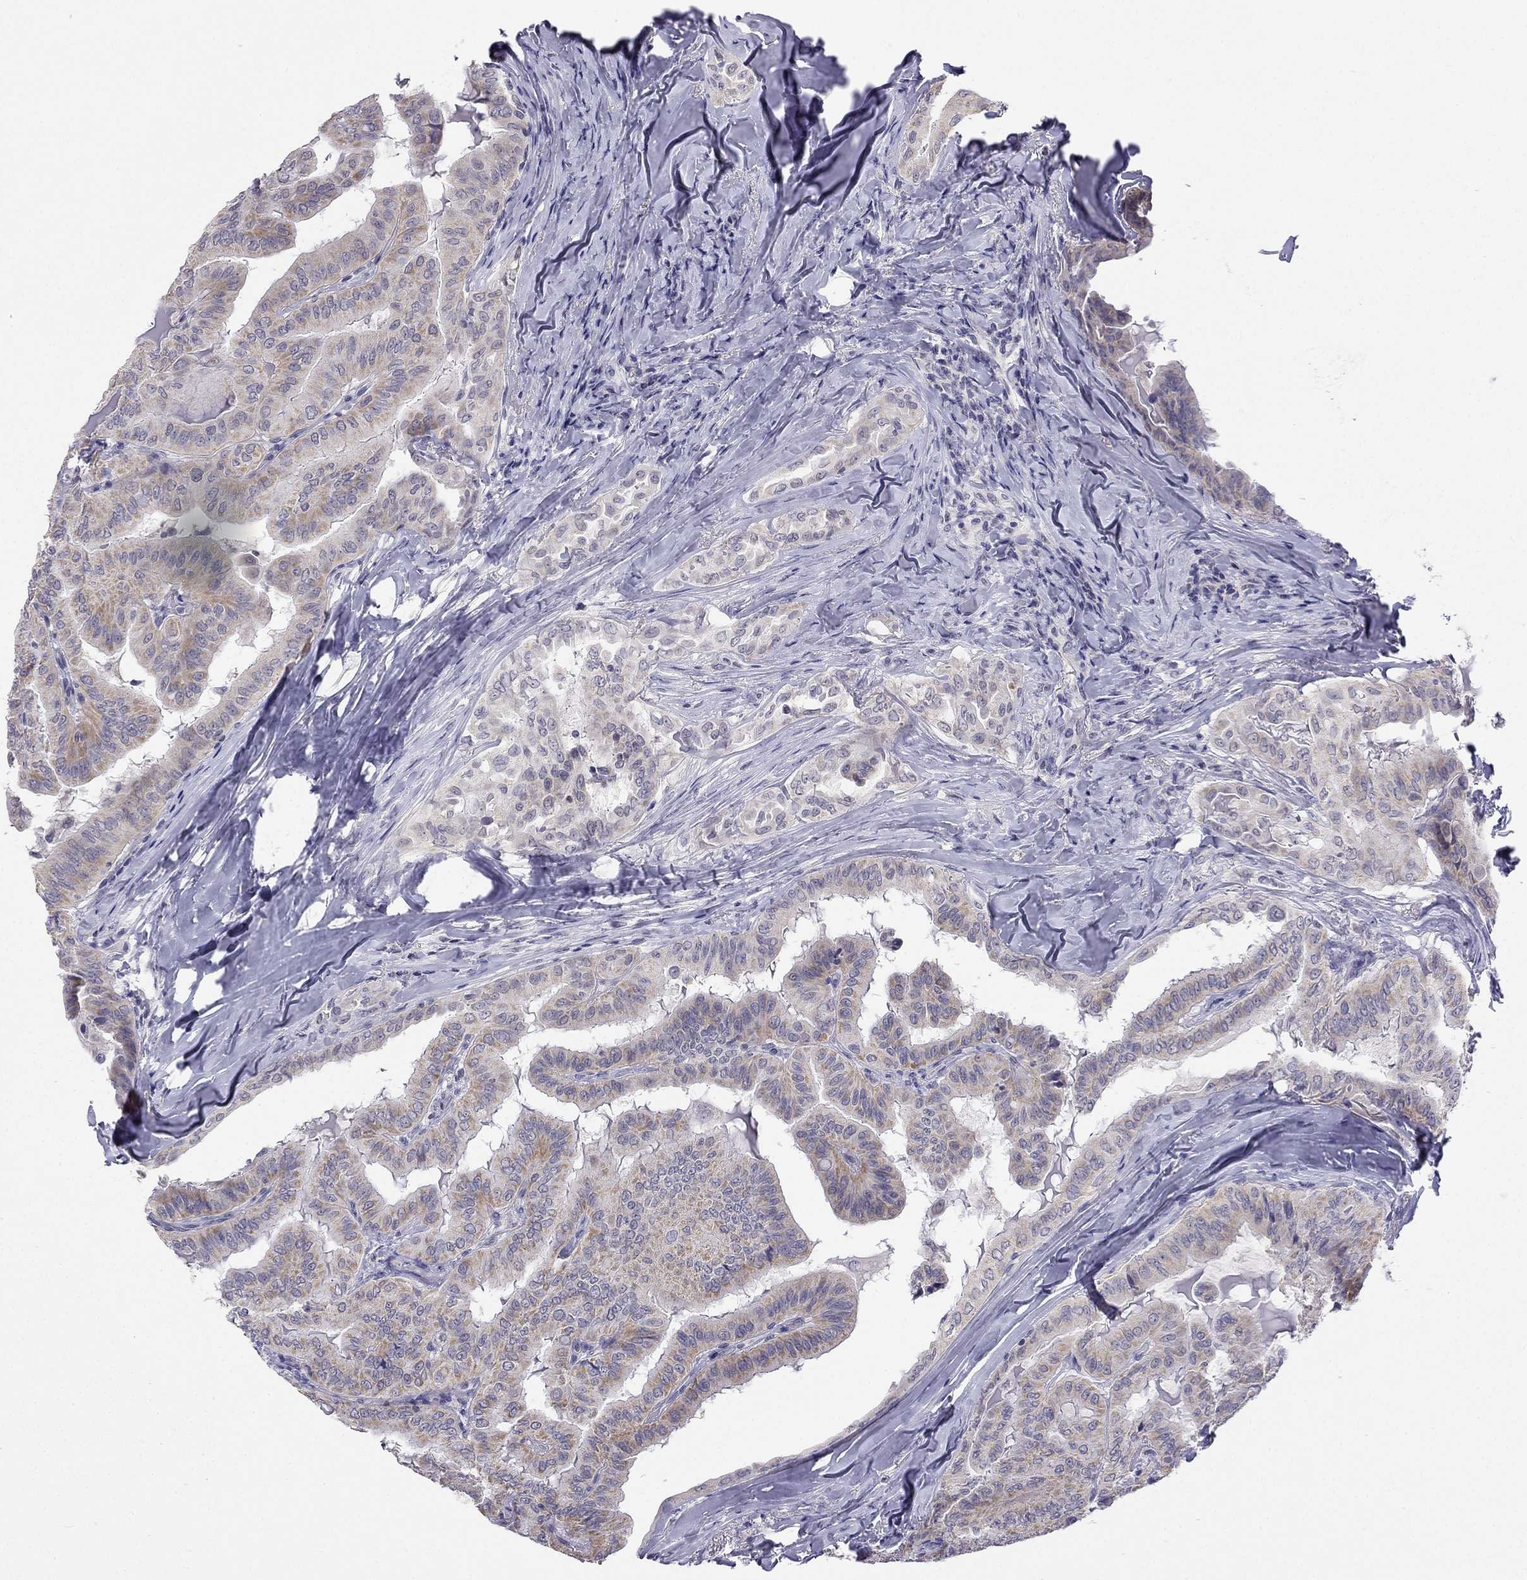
{"staining": {"intensity": "moderate", "quantity": "25%-75%", "location": "cytoplasmic/membranous"}, "tissue": "thyroid cancer", "cell_type": "Tumor cells", "image_type": "cancer", "snomed": [{"axis": "morphology", "description": "Papillary adenocarcinoma, NOS"}, {"axis": "topography", "description": "Thyroid gland"}], "caption": "Thyroid papillary adenocarcinoma stained with a protein marker shows moderate staining in tumor cells.", "gene": "C5orf49", "patient": {"sex": "female", "age": 68}}